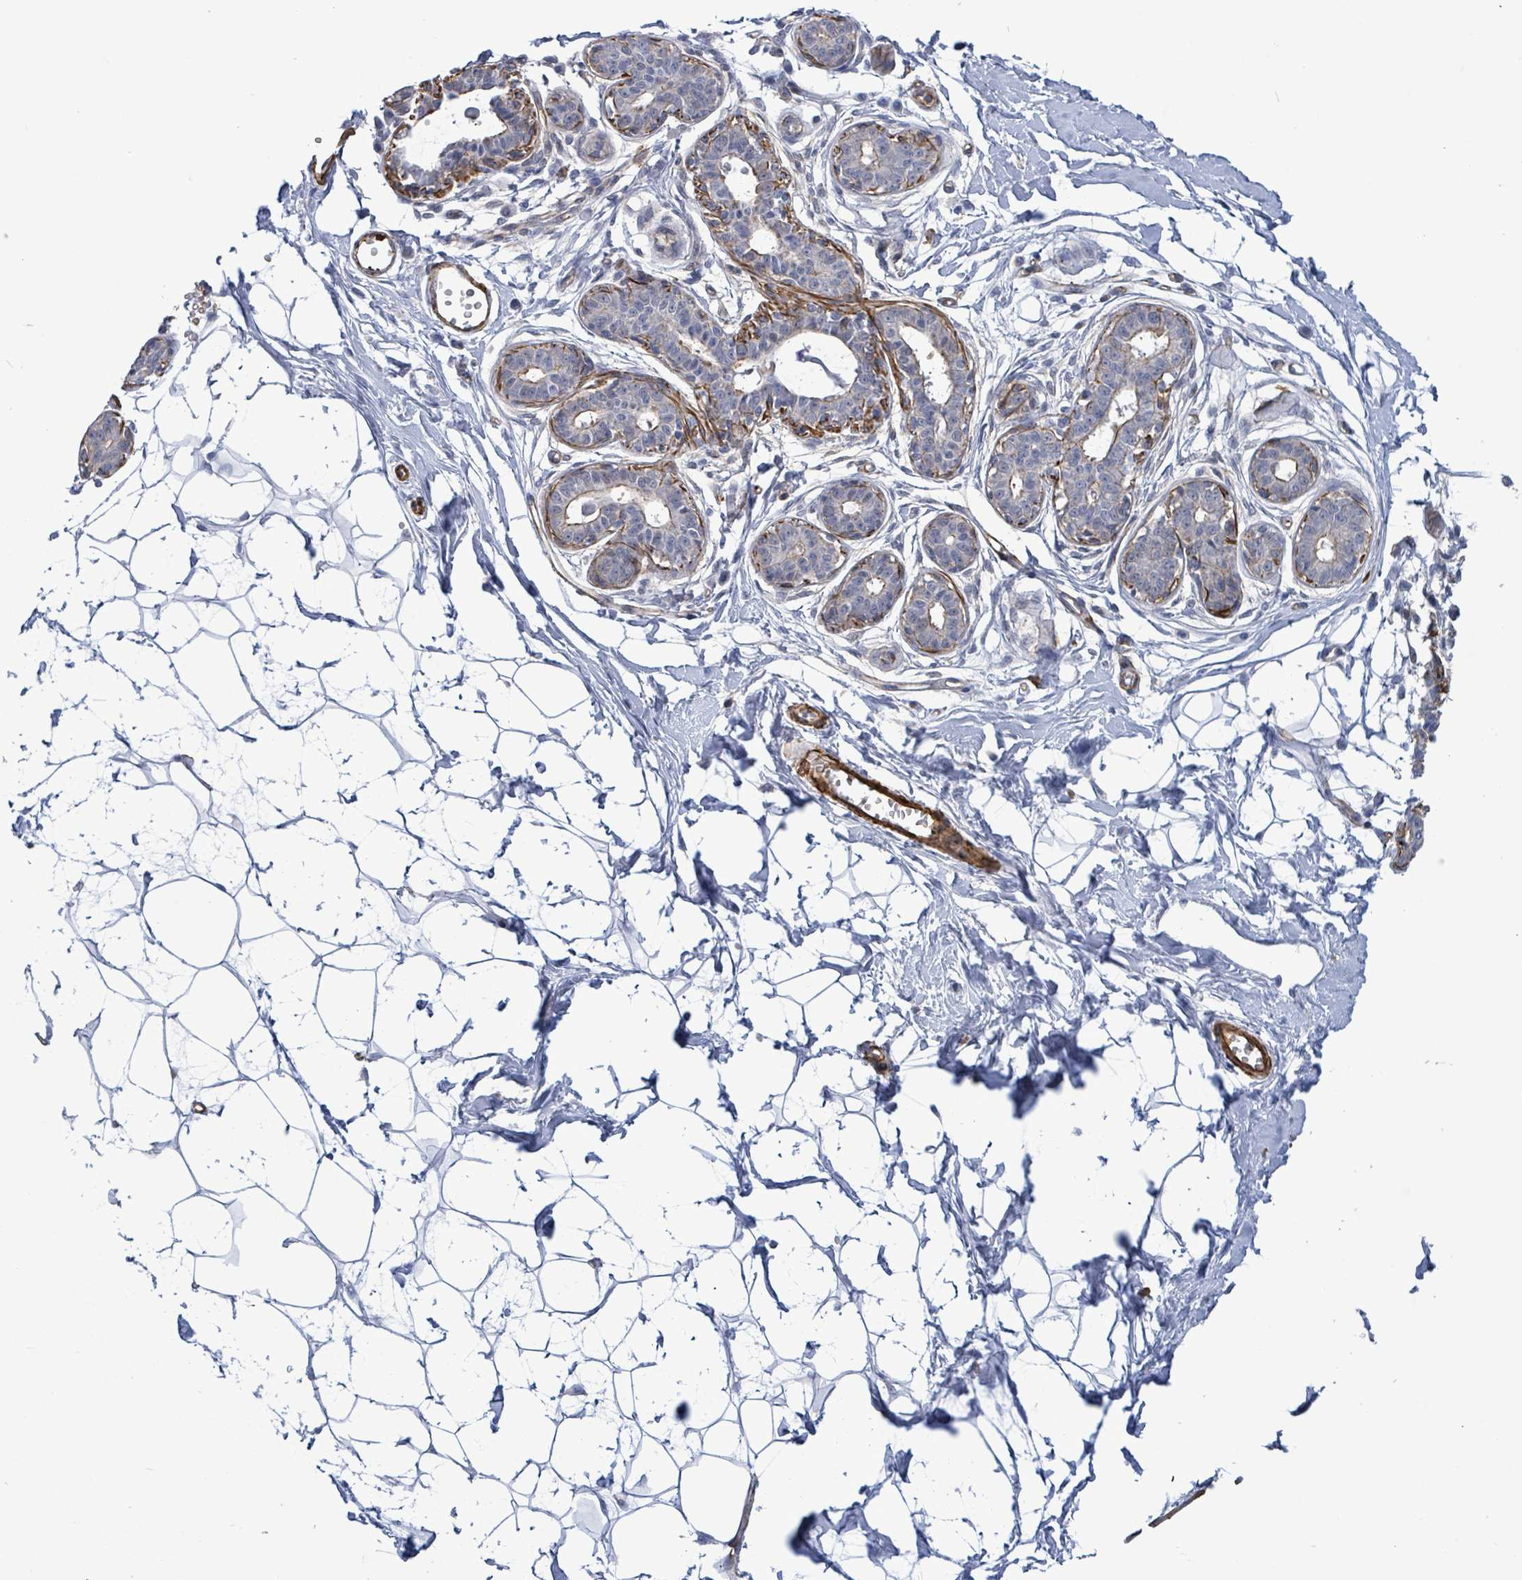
{"staining": {"intensity": "negative", "quantity": "none", "location": "none"}, "tissue": "breast", "cell_type": "Adipocytes", "image_type": "normal", "snomed": [{"axis": "morphology", "description": "Normal tissue, NOS"}, {"axis": "topography", "description": "Breast"}], "caption": "There is no significant staining in adipocytes of breast. The staining was performed using DAB (3,3'-diaminobenzidine) to visualize the protein expression in brown, while the nuclei were stained in blue with hematoxylin (Magnification: 20x).", "gene": "PRKRIP1", "patient": {"sex": "female", "age": 45}}